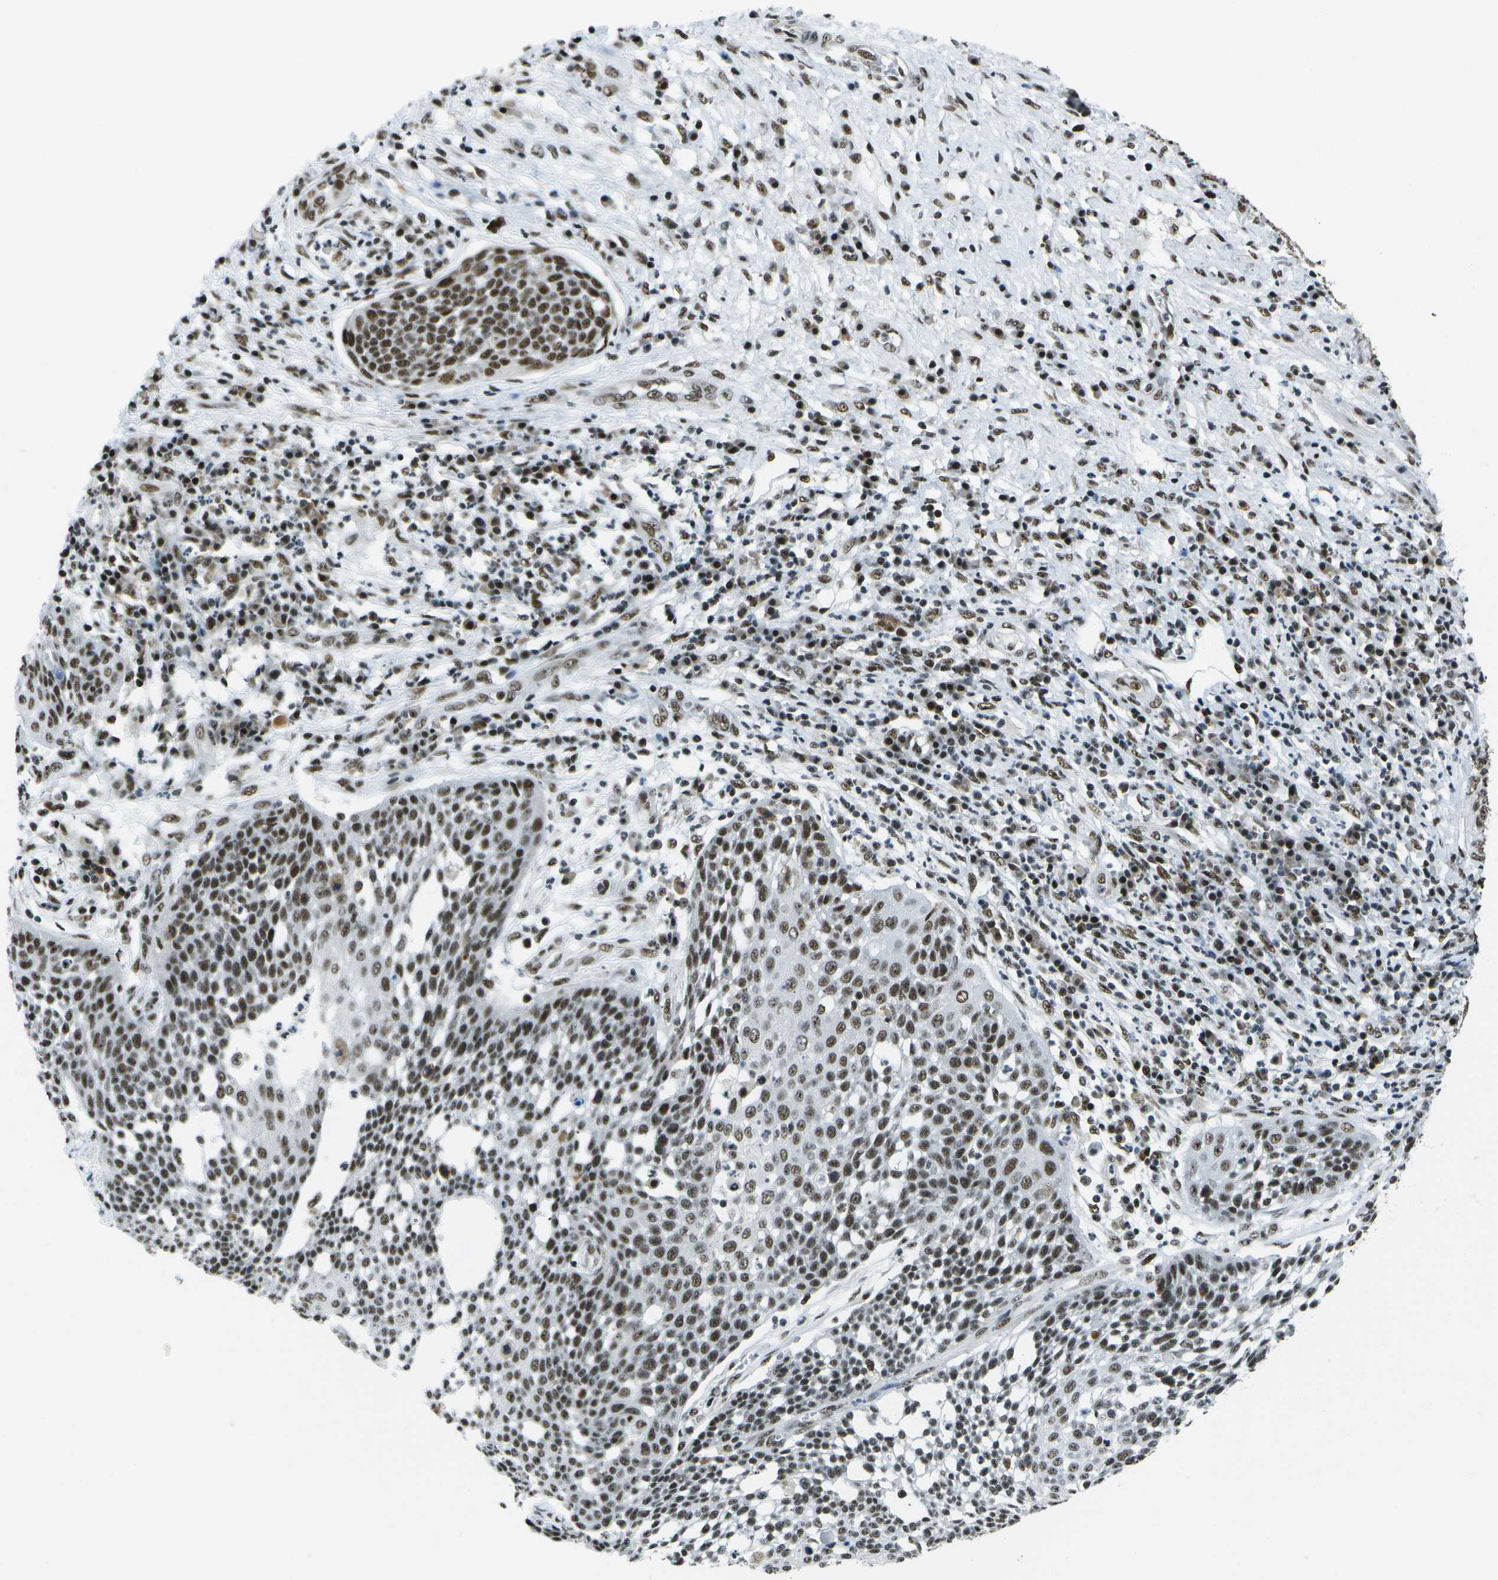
{"staining": {"intensity": "strong", "quantity": ">75%", "location": "nuclear"}, "tissue": "cervical cancer", "cell_type": "Tumor cells", "image_type": "cancer", "snomed": [{"axis": "morphology", "description": "Squamous cell carcinoma, NOS"}, {"axis": "topography", "description": "Cervix"}], "caption": "About >75% of tumor cells in human cervical cancer reveal strong nuclear protein positivity as visualized by brown immunohistochemical staining.", "gene": "NSRP1", "patient": {"sex": "female", "age": 34}}